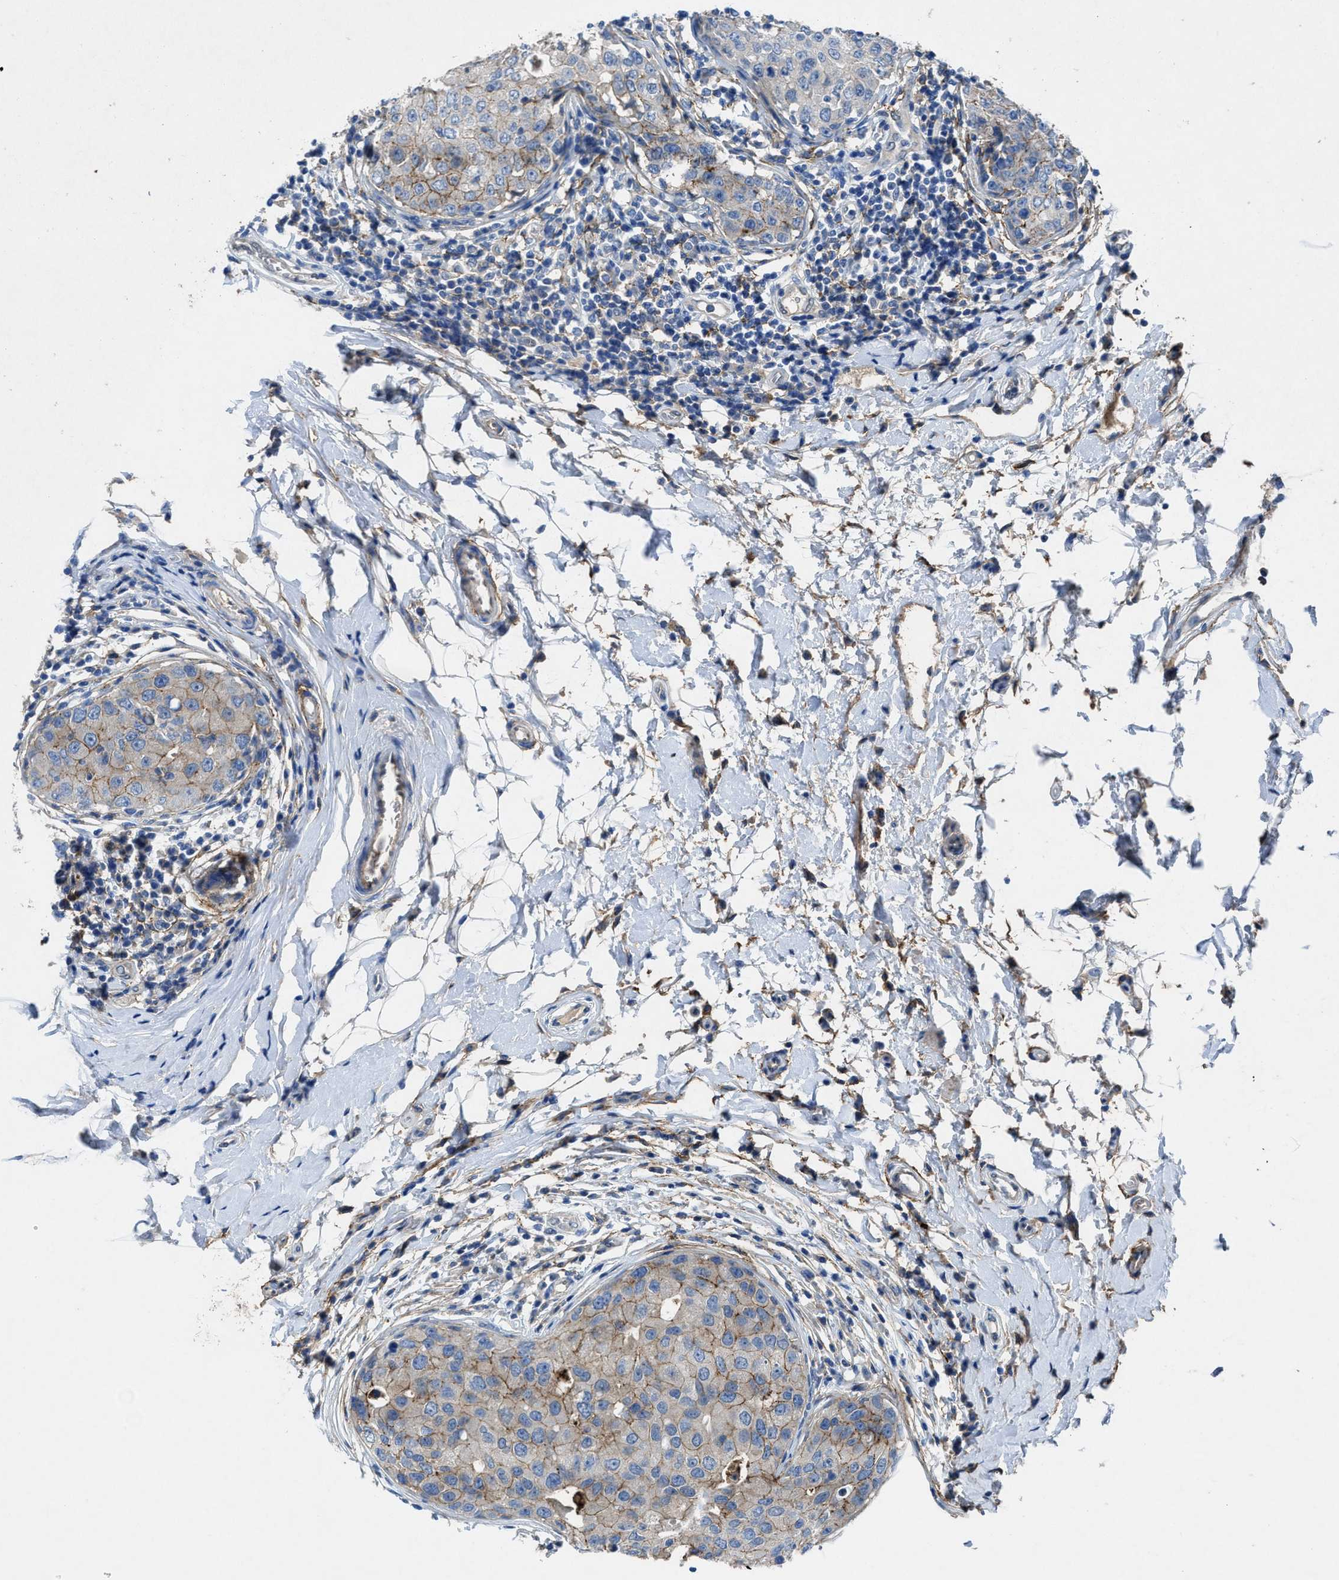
{"staining": {"intensity": "weak", "quantity": "<25%", "location": "cytoplasmic/membranous"}, "tissue": "breast cancer", "cell_type": "Tumor cells", "image_type": "cancer", "snomed": [{"axis": "morphology", "description": "Duct carcinoma"}, {"axis": "topography", "description": "Breast"}], "caption": "Immunohistochemical staining of human breast cancer (infiltrating ductal carcinoma) exhibits no significant staining in tumor cells.", "gene": "PTGFRN", "patient": {"sex": "female", "age": 27}}